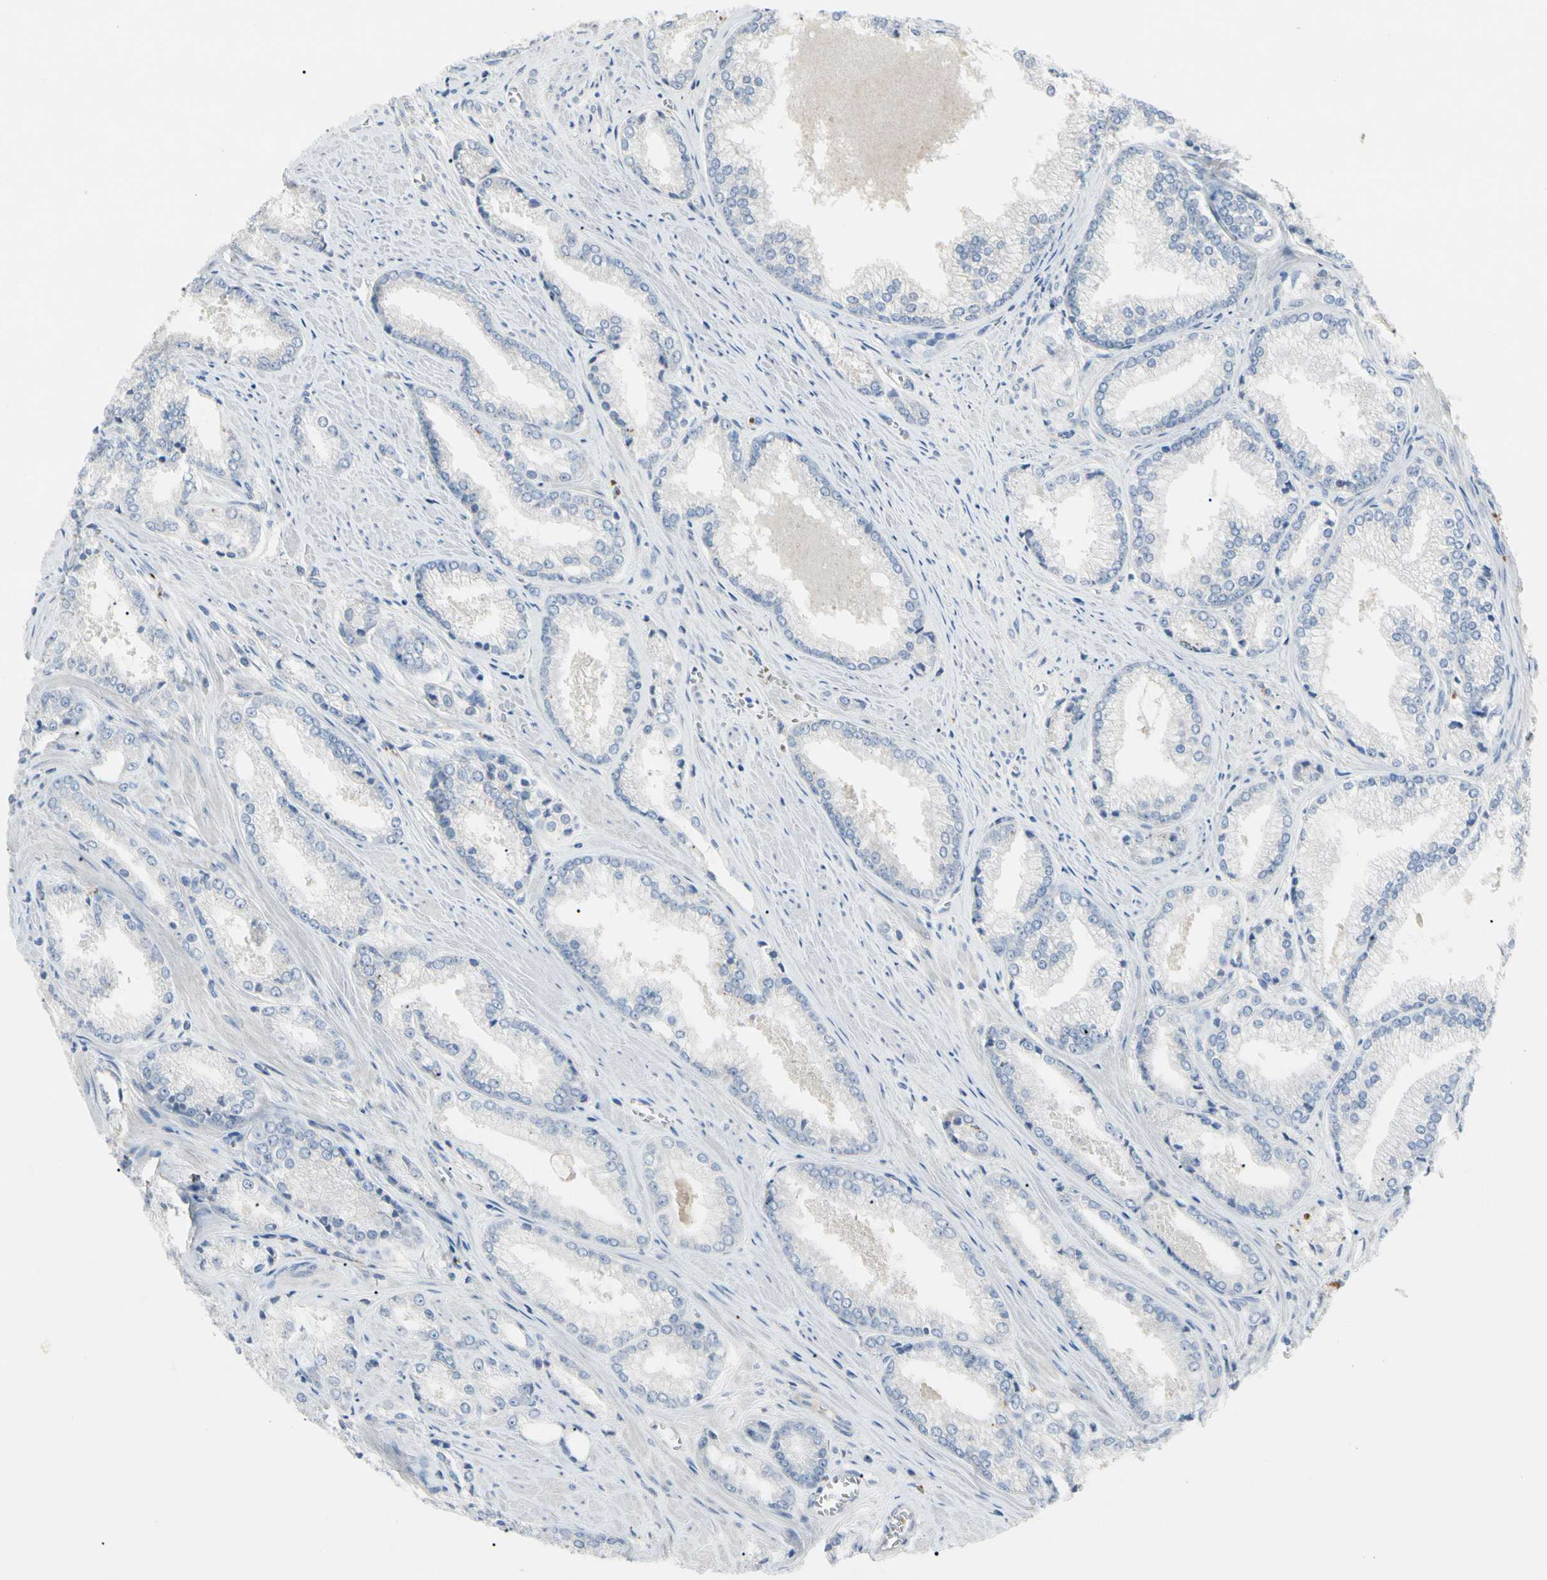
{"staining": {"intensity": "negative", "quantity": "none", "location": "none"}, "tissue": "prostate cancer", "cell_type": "Tumor cells", "image_type": "cancer", "snomed": [{"axis": "morphology", "description": "Adenocarcinoma, Low grade"}, {"axis": "topography", "description": "Prostate"}], "caption": "This is a photomicrograph of IHC staining of prostate cancer (low-grade adenocarcinoma), which shows no positivity in tumor cells.", "gene": "RETSAT", "patient": {"sex": "male", "age": 64}}